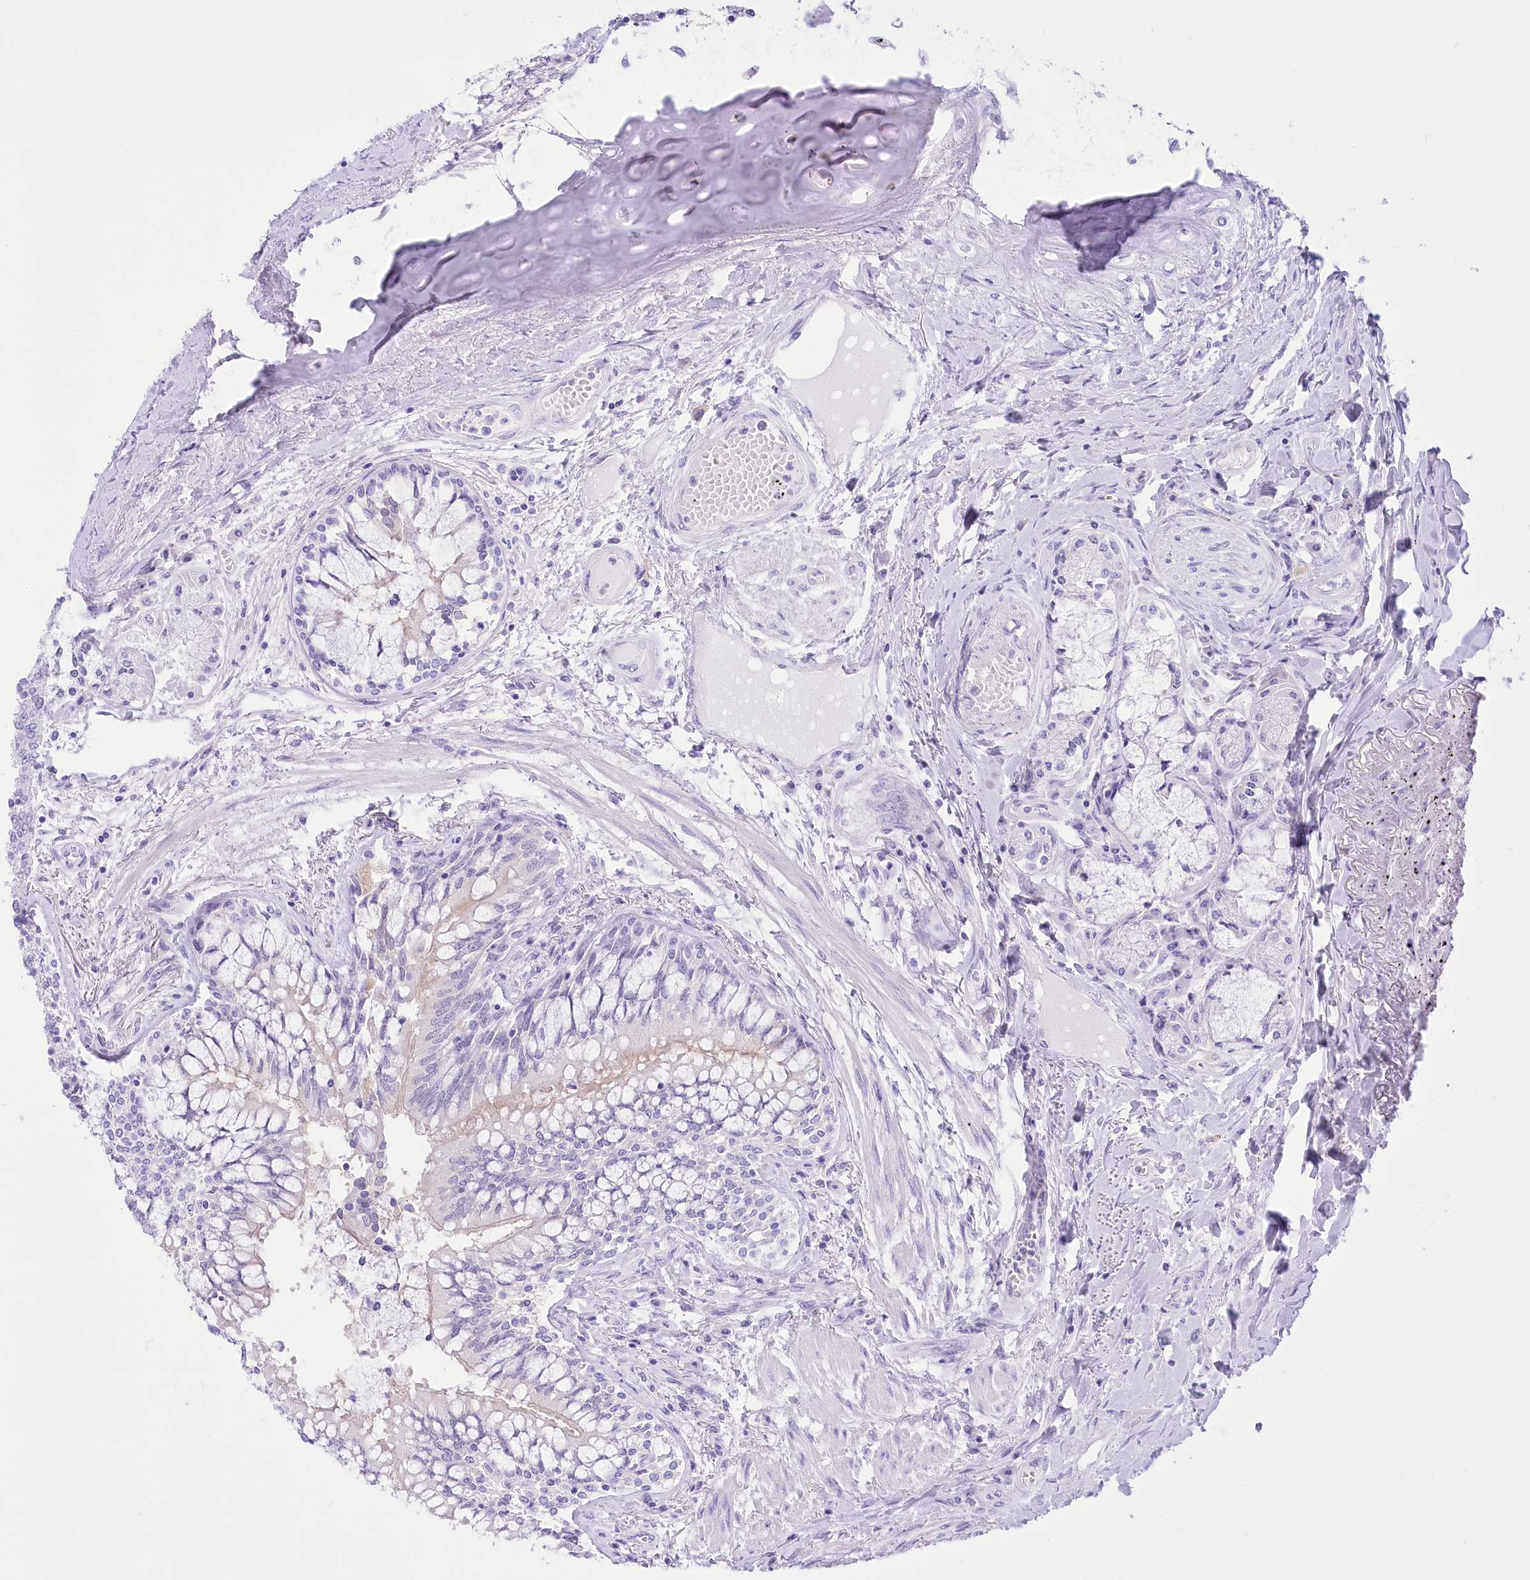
{"staining": {"intensity": "negative", "quantity": "none", "location": "none"}, "tissue": "lung", "cell_type": "Alveolar cells", "image_type": "normal", "snomed": [{"axis": "morphology", "description": "Normal tissue, NOS"}, {"axis": "topography", "description": "Bronchus"}, {"axis": "topography", "description": "Lung"}], "caption": "This is an IHC micrograph of normal lung. There is no positivity in alveolar cells.", "gene": "PBLD", "patient": {"sex": "female", "age": 49}}